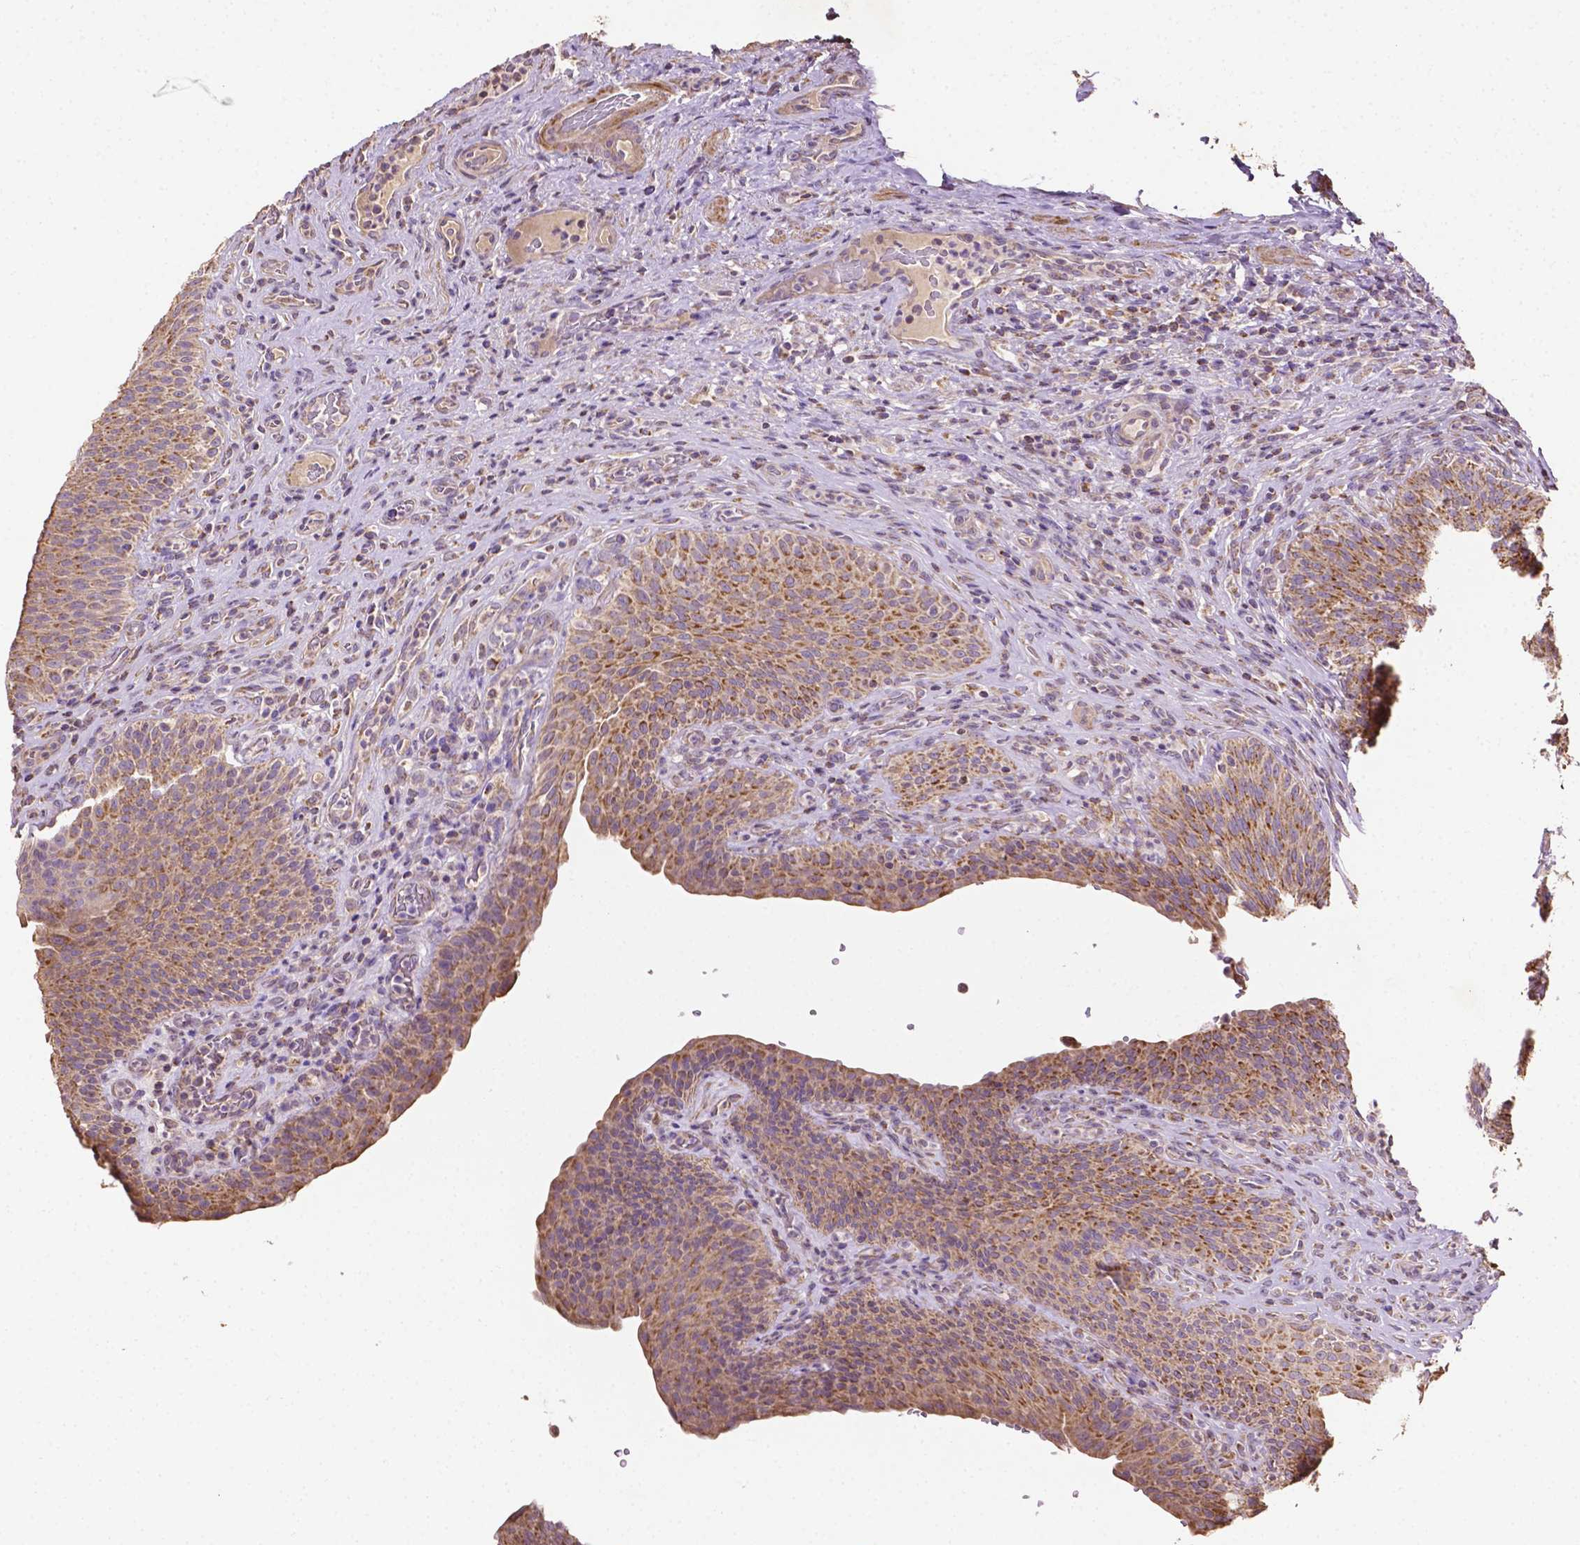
{"staining": {"intensity": "moderate", "quantity": ">75%", "location": "cytoplasmic/membranous"}, "tissue": "urinary bladder", "cell_type": "Urothelial cells", "image_type": "normal", "snomed": [{"axis": "morphology", "description": "Normal tissue, NOS"}, {"axis": "topography", "description": "Urinary bladder"}, {"axis": "topography", "description": "Peripheral nerve tissue"}], "caption": "IHC of normal urinary bladder demonstrates medium levels of moderate cytoplasmic/membranous staining in approximately >75% of urothelial cells.", "gene": "LRR1", "patient": {"sex": "male", "age": 66}}